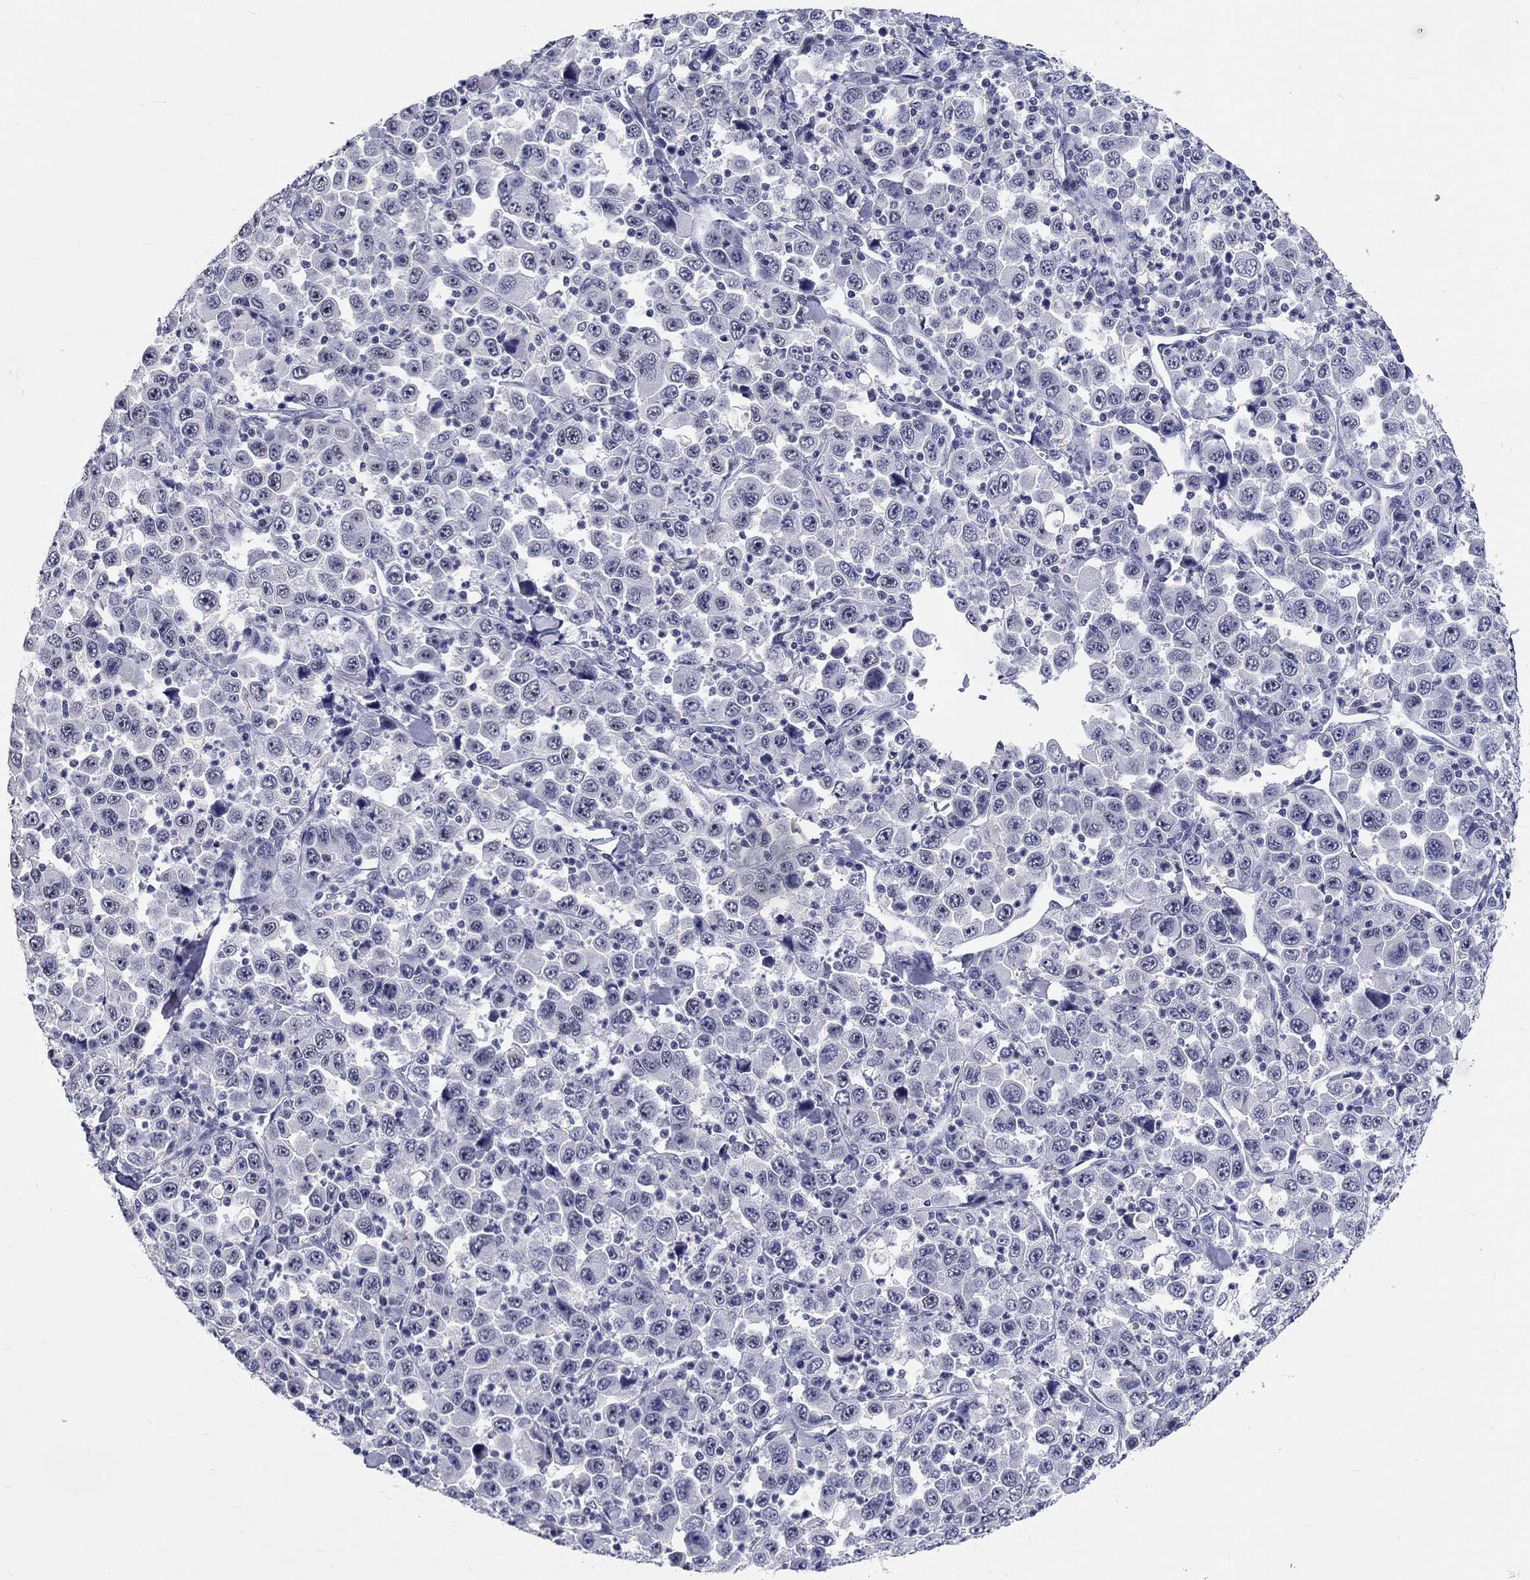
{"staining": {"intensity": "negative", "quantity": "none", "location": "none"}, "tissue": "stomach cancer", "cell_type": "Tumor cells", "image_type": "cancer", "snomed": [{"axis": "morphology", "description": "Normal tissue, NOS"}, {"axis": "morphology", "description": "Adenocarcinoma, NOS"}, {"axis": "topography", "description": "Stomach, upper"}, {"axis": "topography", "description": "Stomach"}], "caption": "Stomach cancer was stained to show a protein in brown. There is no significant staining in tumor cells.", "gene": "GRIN1", "patient": {"sex": "male", "age": 59}}